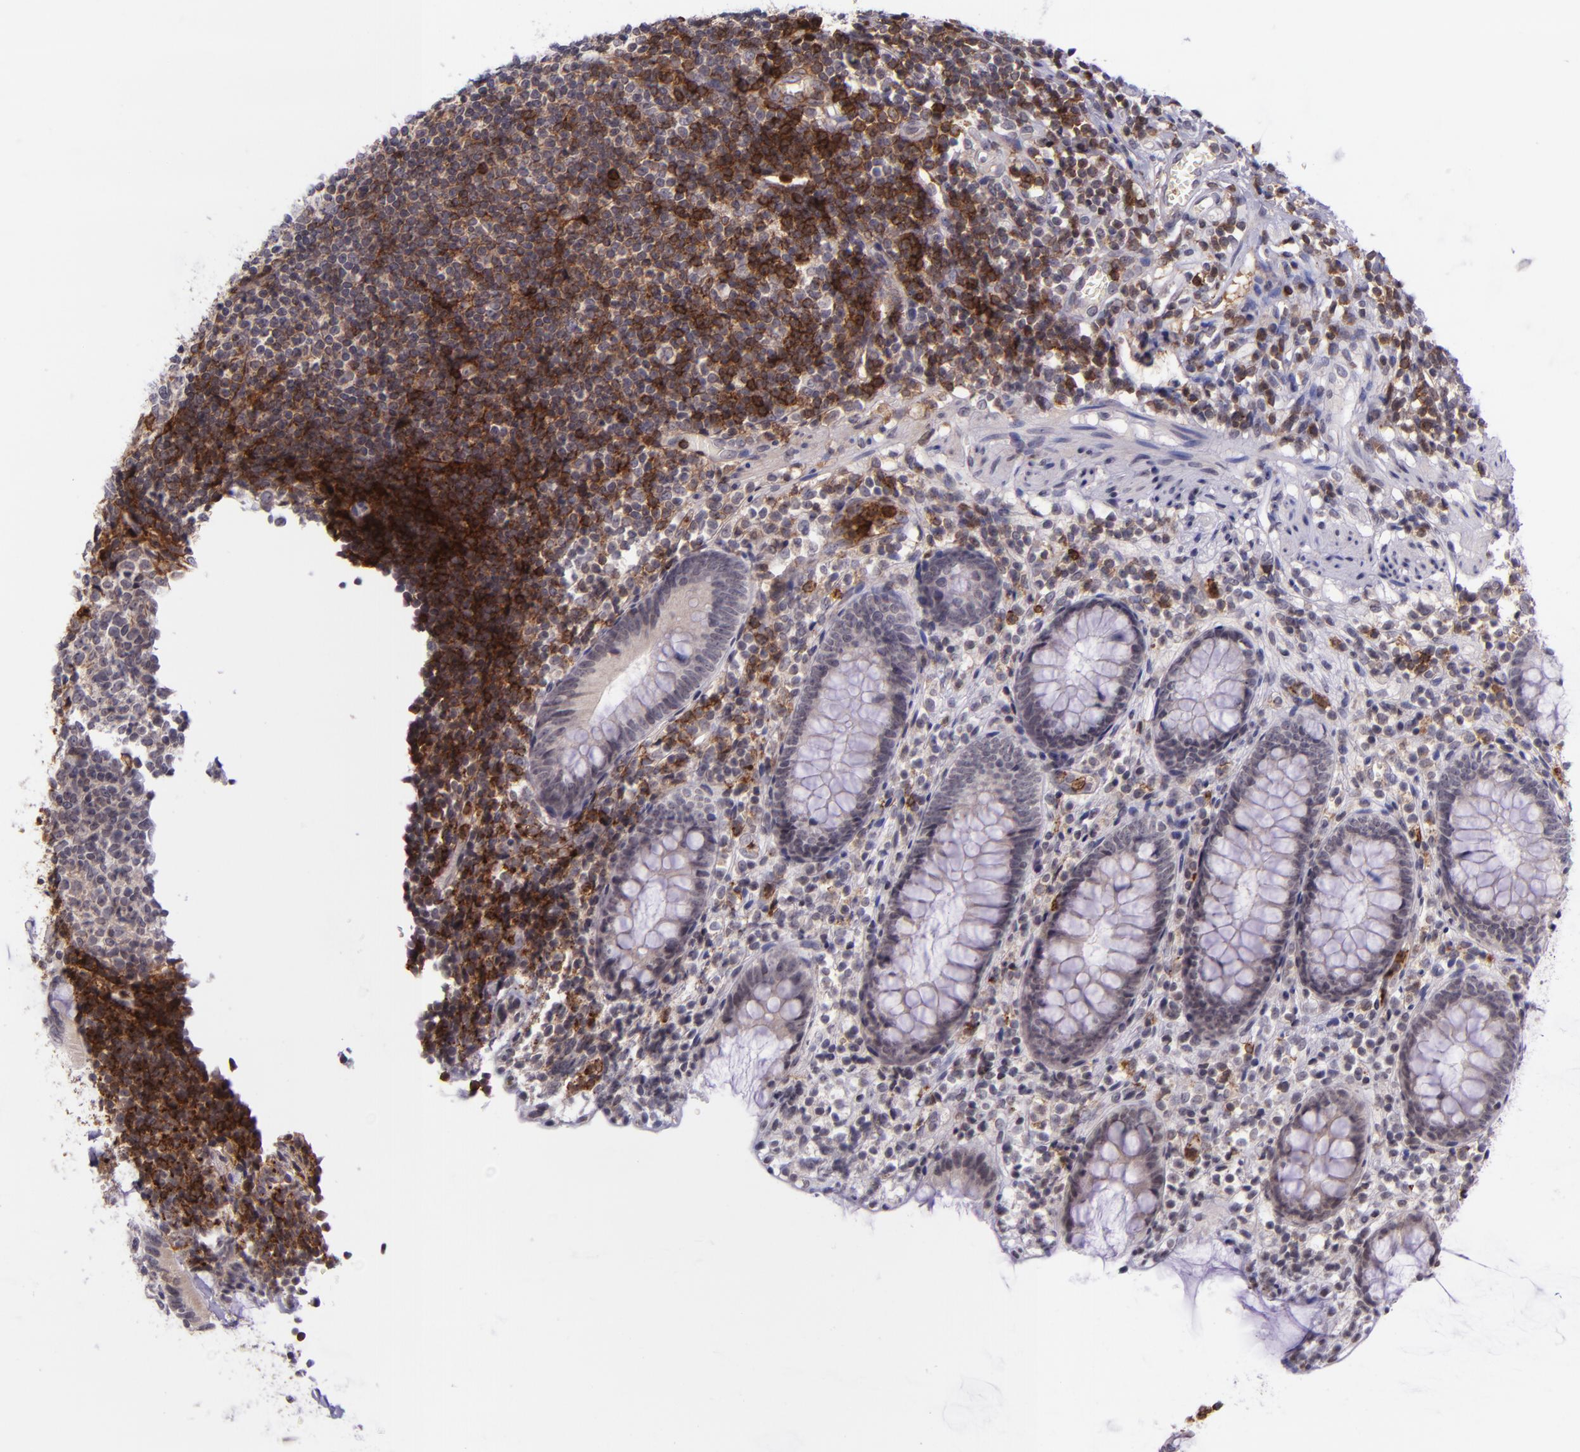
{"staining": {"intensity": "negative", "quantity": "none", "location": "none"}, "tissue": "appendix", "cell_type": "Glandular cells", "image_type": "normal", "snomed": [{"axis": "morphology", "description": "Normal tissue, NOS"}, {"axis": "topography", "description": "Appendix"}], "caption": "IHC of normal human appendix demonstrates no positivity in glandular cells. (Stains: DAB immunohistochemistry with hematoxylin counter stain, Microscopy: brightfield microscopy at high magnification).", "gene": "SELL", "patient": {"sex": "male", "age": 38}}